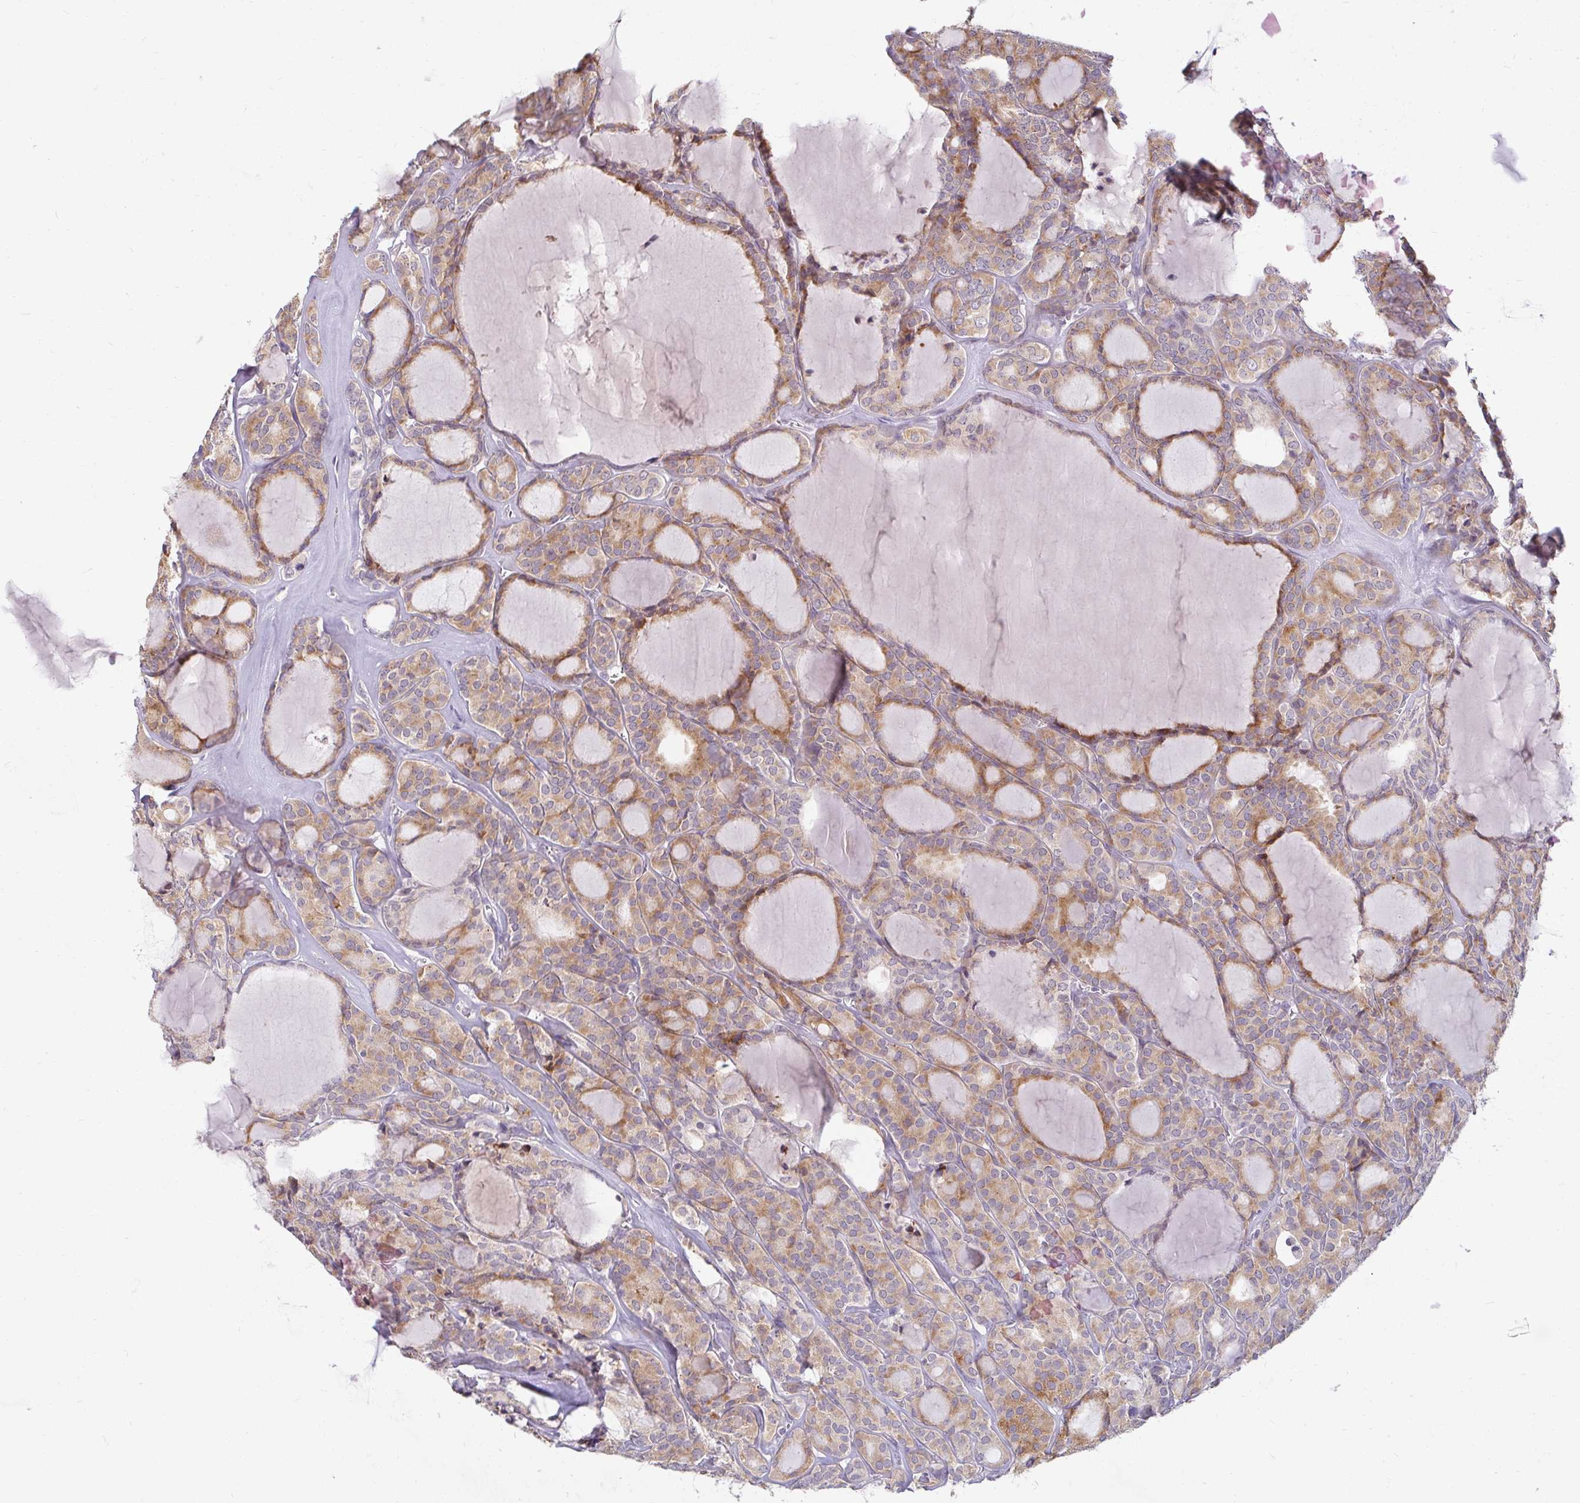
{"staining": {"intensity": "moderate", "quantity": ">75%", "location": "cytoplasmic/membranous"}, "tissue": "thyroid cancer", "cell_type": "Tumor cells", "image_type": "cancer", "snomed": [{"axis": "morphology", "description": "Follicular adenoma carcinoma, NOS"}, {"axis": "topography", "description": "Thyroid gland"}], "caption": "Immunohistochemistry histopathology image of neoplastic tissue: human follicular adenoma carcinoma (thyroid) stained using immunohistochemistry reveals medium levels of moderate protein expression localized specifically in the cytoplasmic/membranous of tumor cells, appearing as a cytoplasmic/membranous brown color.", "gene": "DDN", "patient": {"sex": "male", "age": 74}}